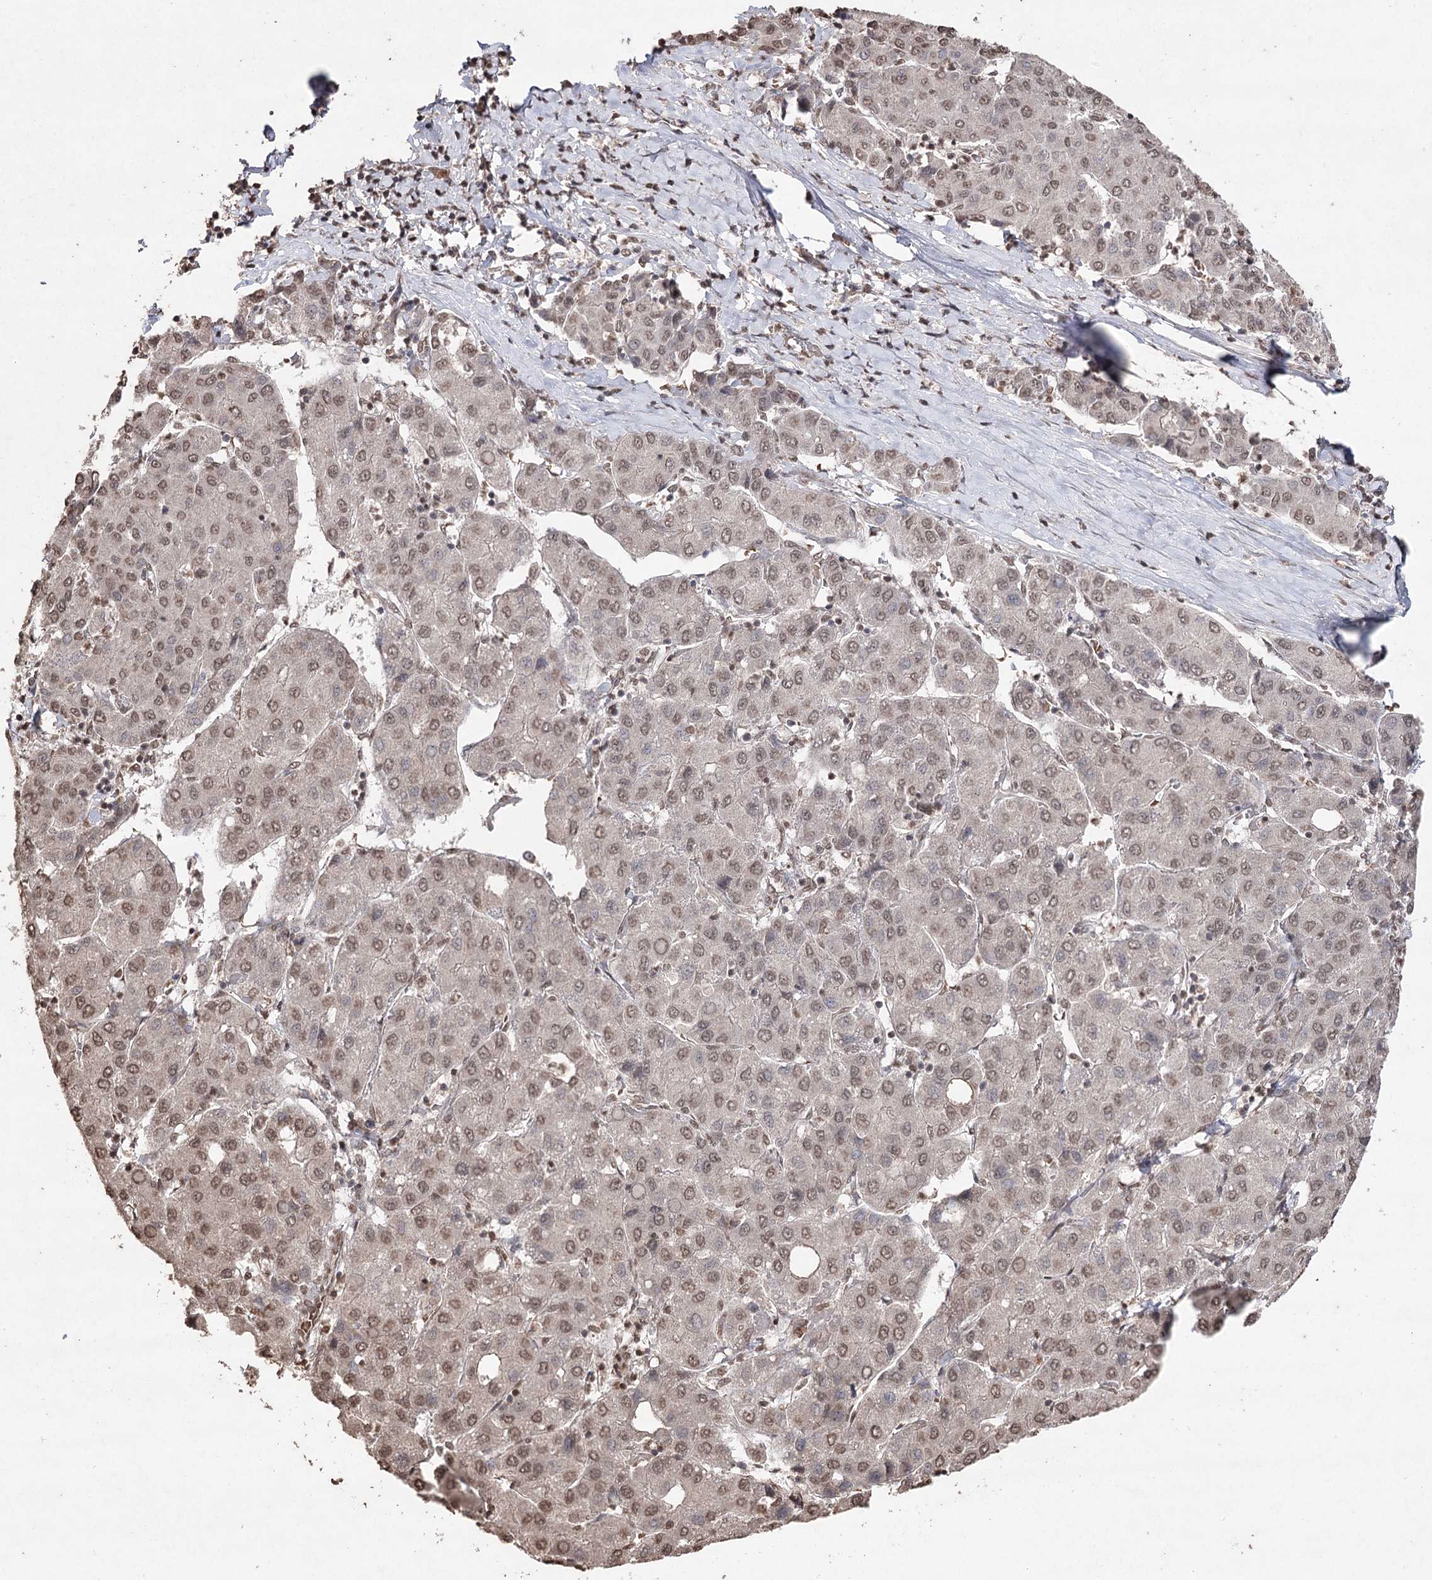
{"staining": {"intensity": "moderate", "quantity": ">75%", "location": "nuclear"}, "tissue": "liver cancer", "cell_type": "Tumor cells", "image_type": "cancer", "snomed": [{"axis": "morphology", "description": "Carcinoma, Hepatocellular, NOS"}, {"axis": "topography", "description": "Liver"}], "caption": "Immunohistochemical staining of liver cancer shows medium levels of moderate nuclear positivity in approximately >75% of tumor cells.", "gene": "ATG14", "patient": {"sex": "male", "age": 65}}